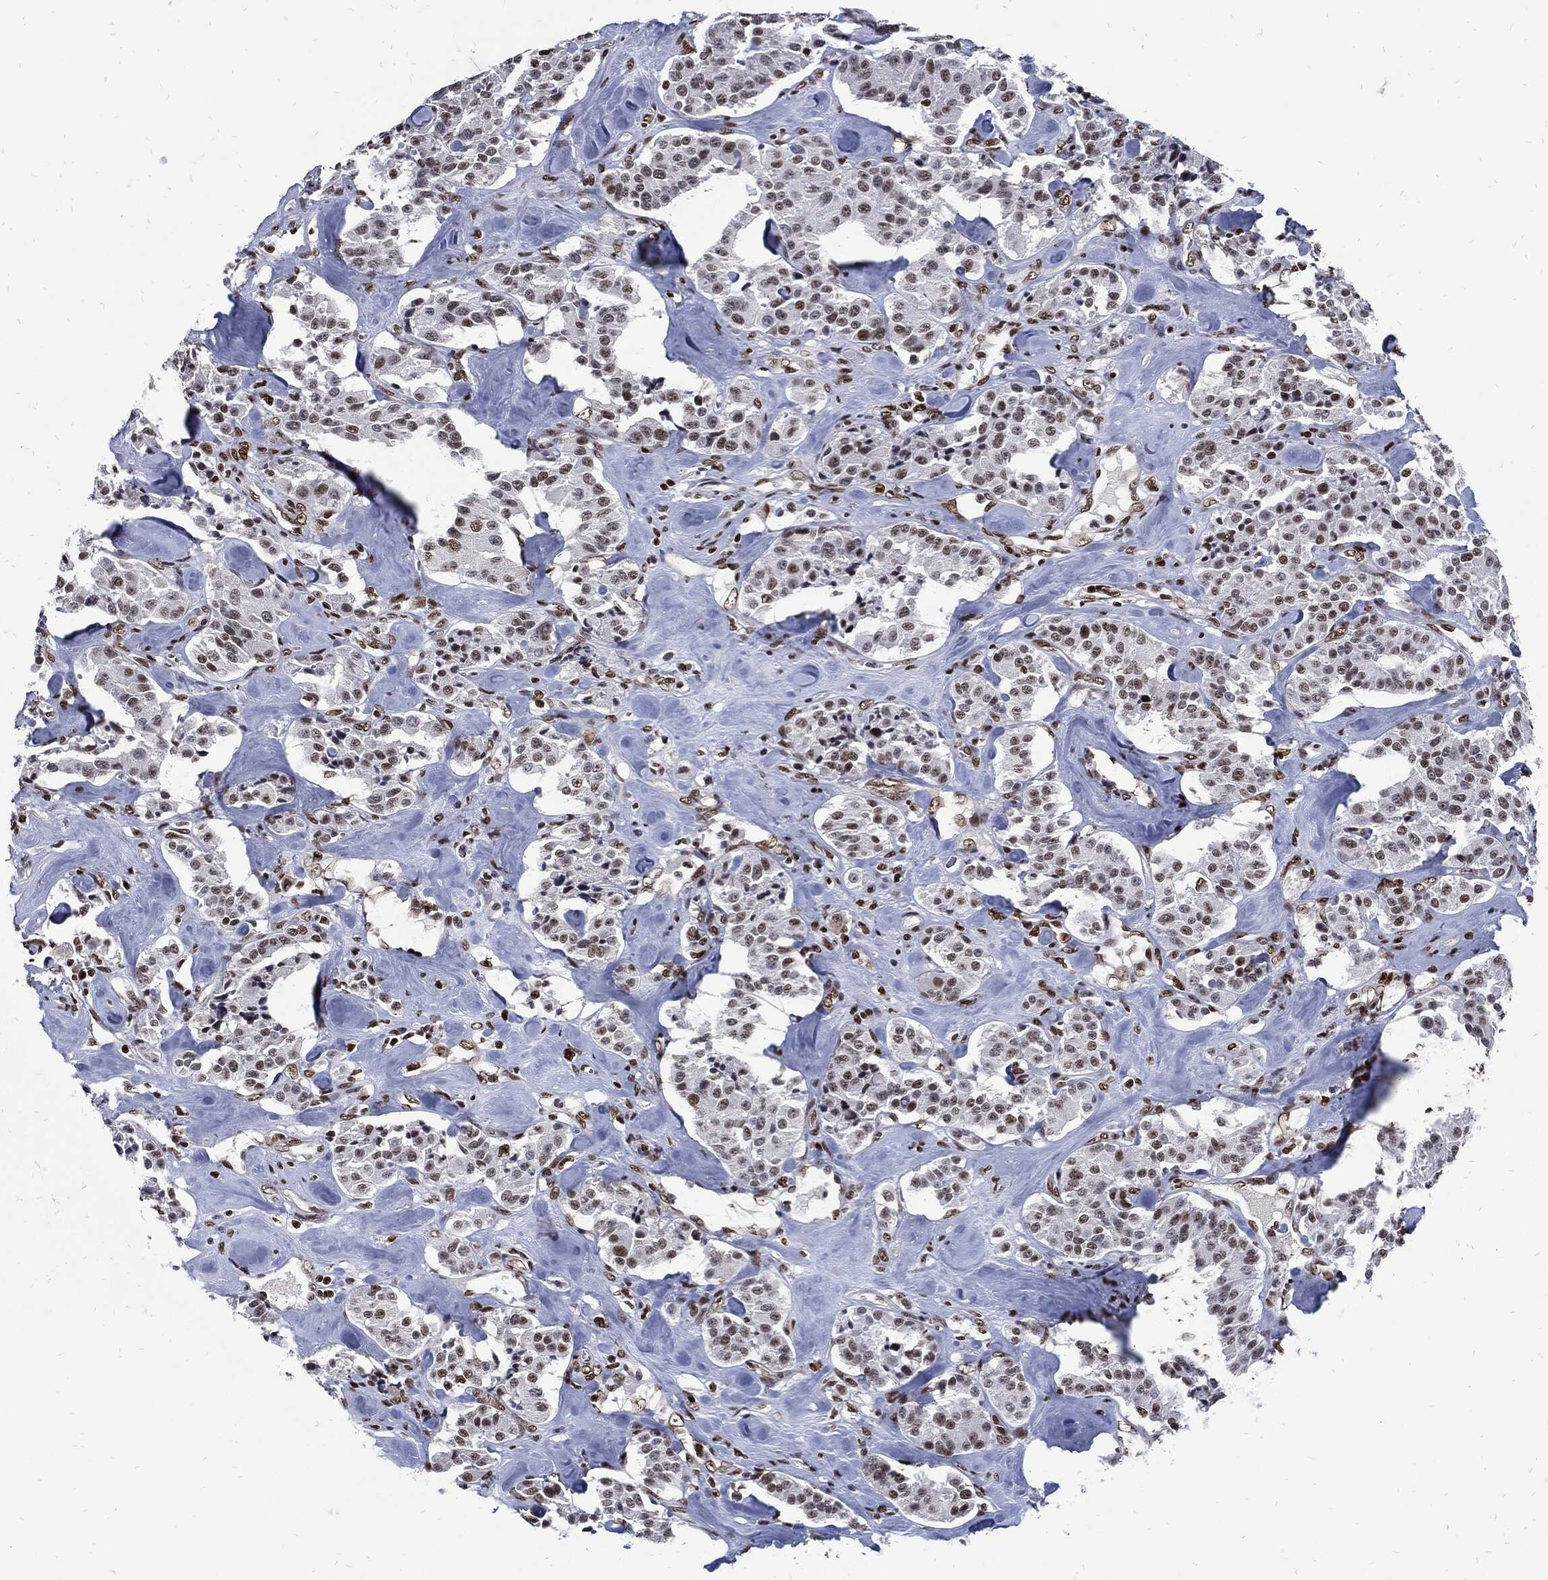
{"staining": {"intensity": "moderate", "quantity": "<25%", "location": "nuclear"}, "tissue": "carcinoid", "cell_type": "Tumor cells", "image_type": "cancer", "snomed": [{"axis": "morphology", "description": "Carcinoid, malignant, NOS"}, {"axis": "topography", "description": "Pancreas"}], "caption": "A brown stain shows moderate nuclear staining of a protein in human malignant carcinoid tumor cells.", "gene": "TERF2", "patient": {"sex": "male", "age": 41}}